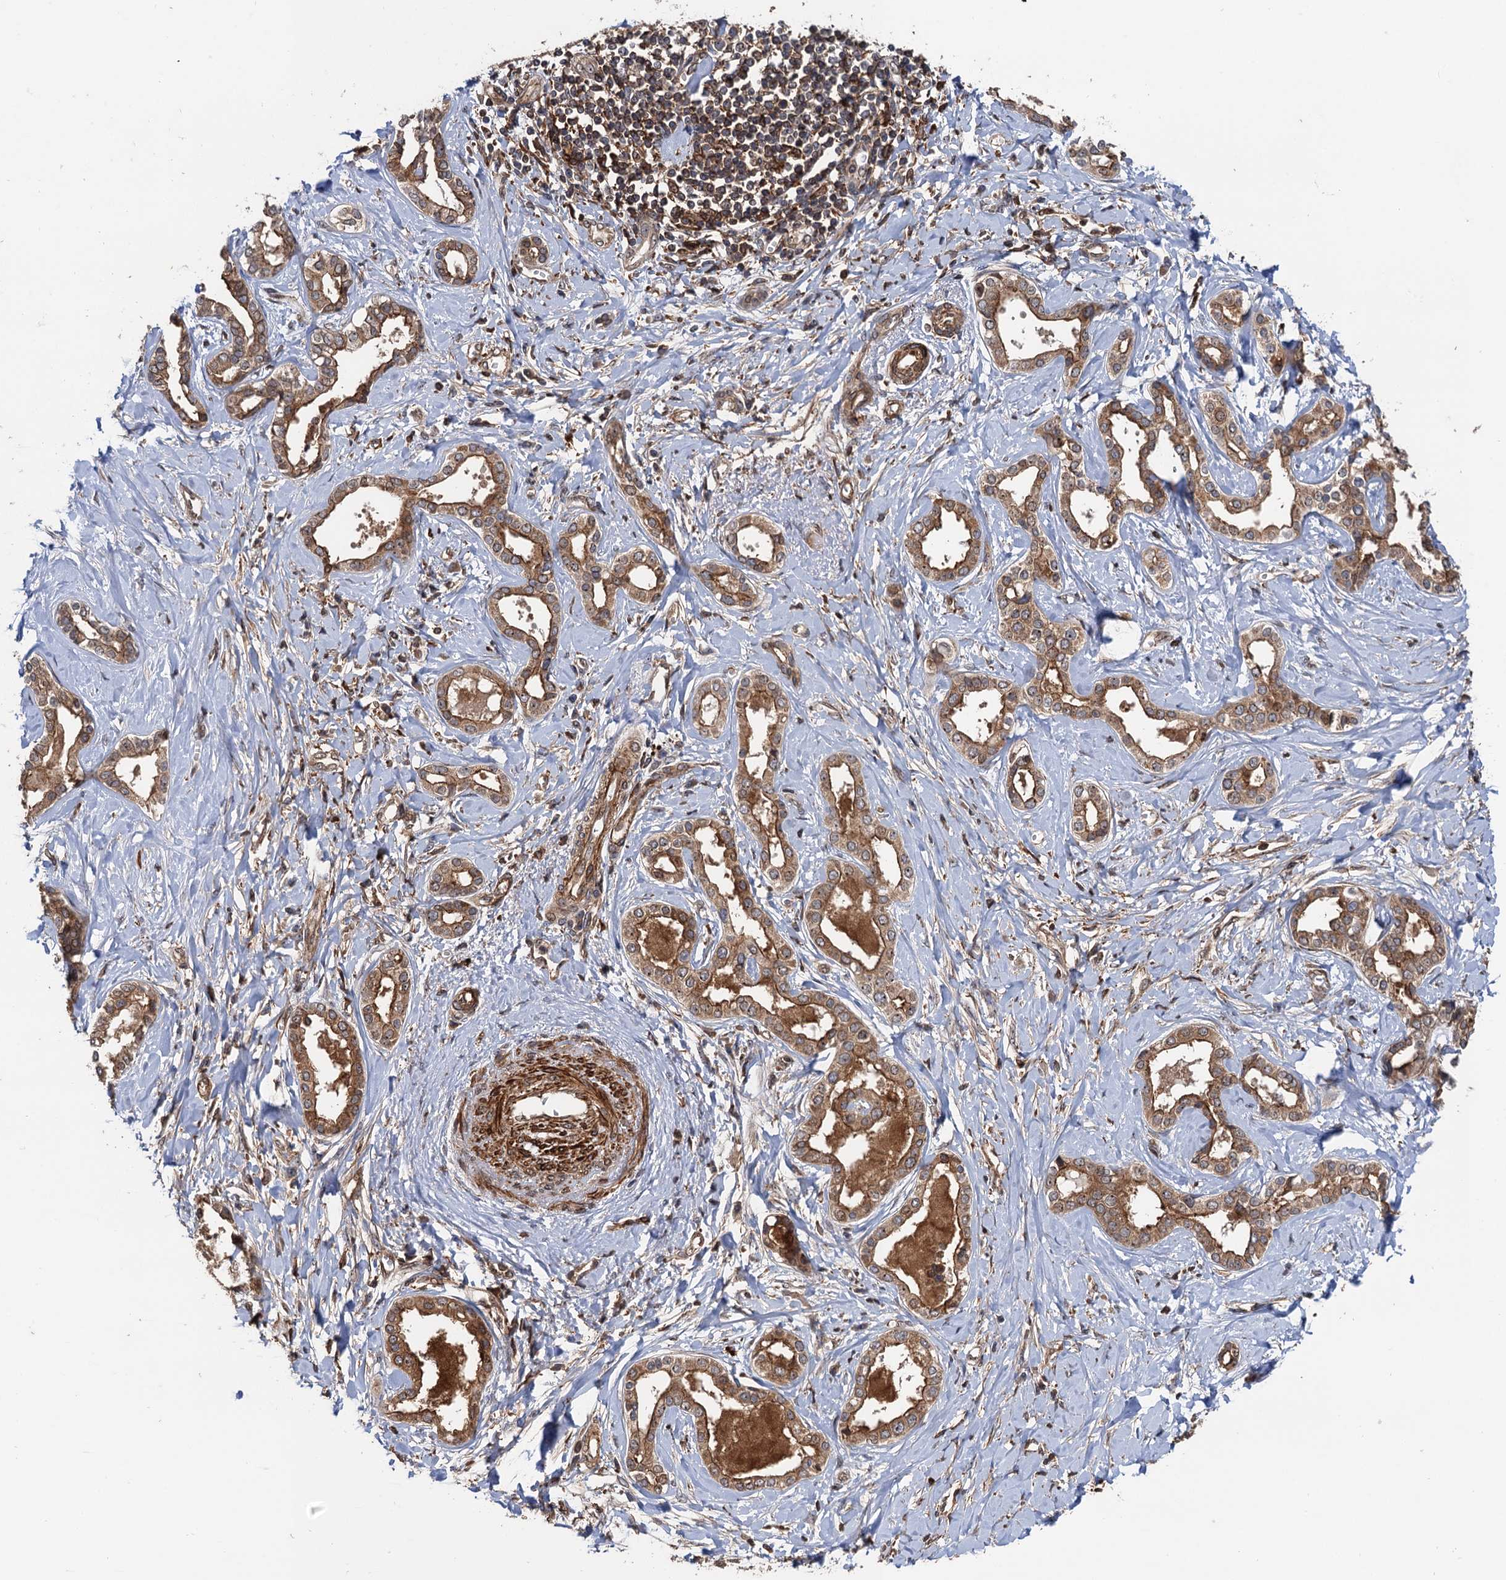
{"staining": {"intensity": "moderate", "quantity": ">75%", "location": "cytoplasmic/membranous"}, "tissue": "liver cancer", "cell_type": "Tumor cells", "image_type": "cancer", "snomed": [{"axis": "morphology", "description": "Cholangiocarcinoma"}, {"axis": "topography", "description": "Liver"}], "caption": "Immunohistochemical staining of liver cholangiocarcinoma shows medium levels of moderate cytoplasmic/membranous expression in approximately >75% of tumor cells. (brown staining indicates protein expression, while blue staining denotes nuclei).", "gene": "BORA", "patient": {"sex": "female", "age": 77}}